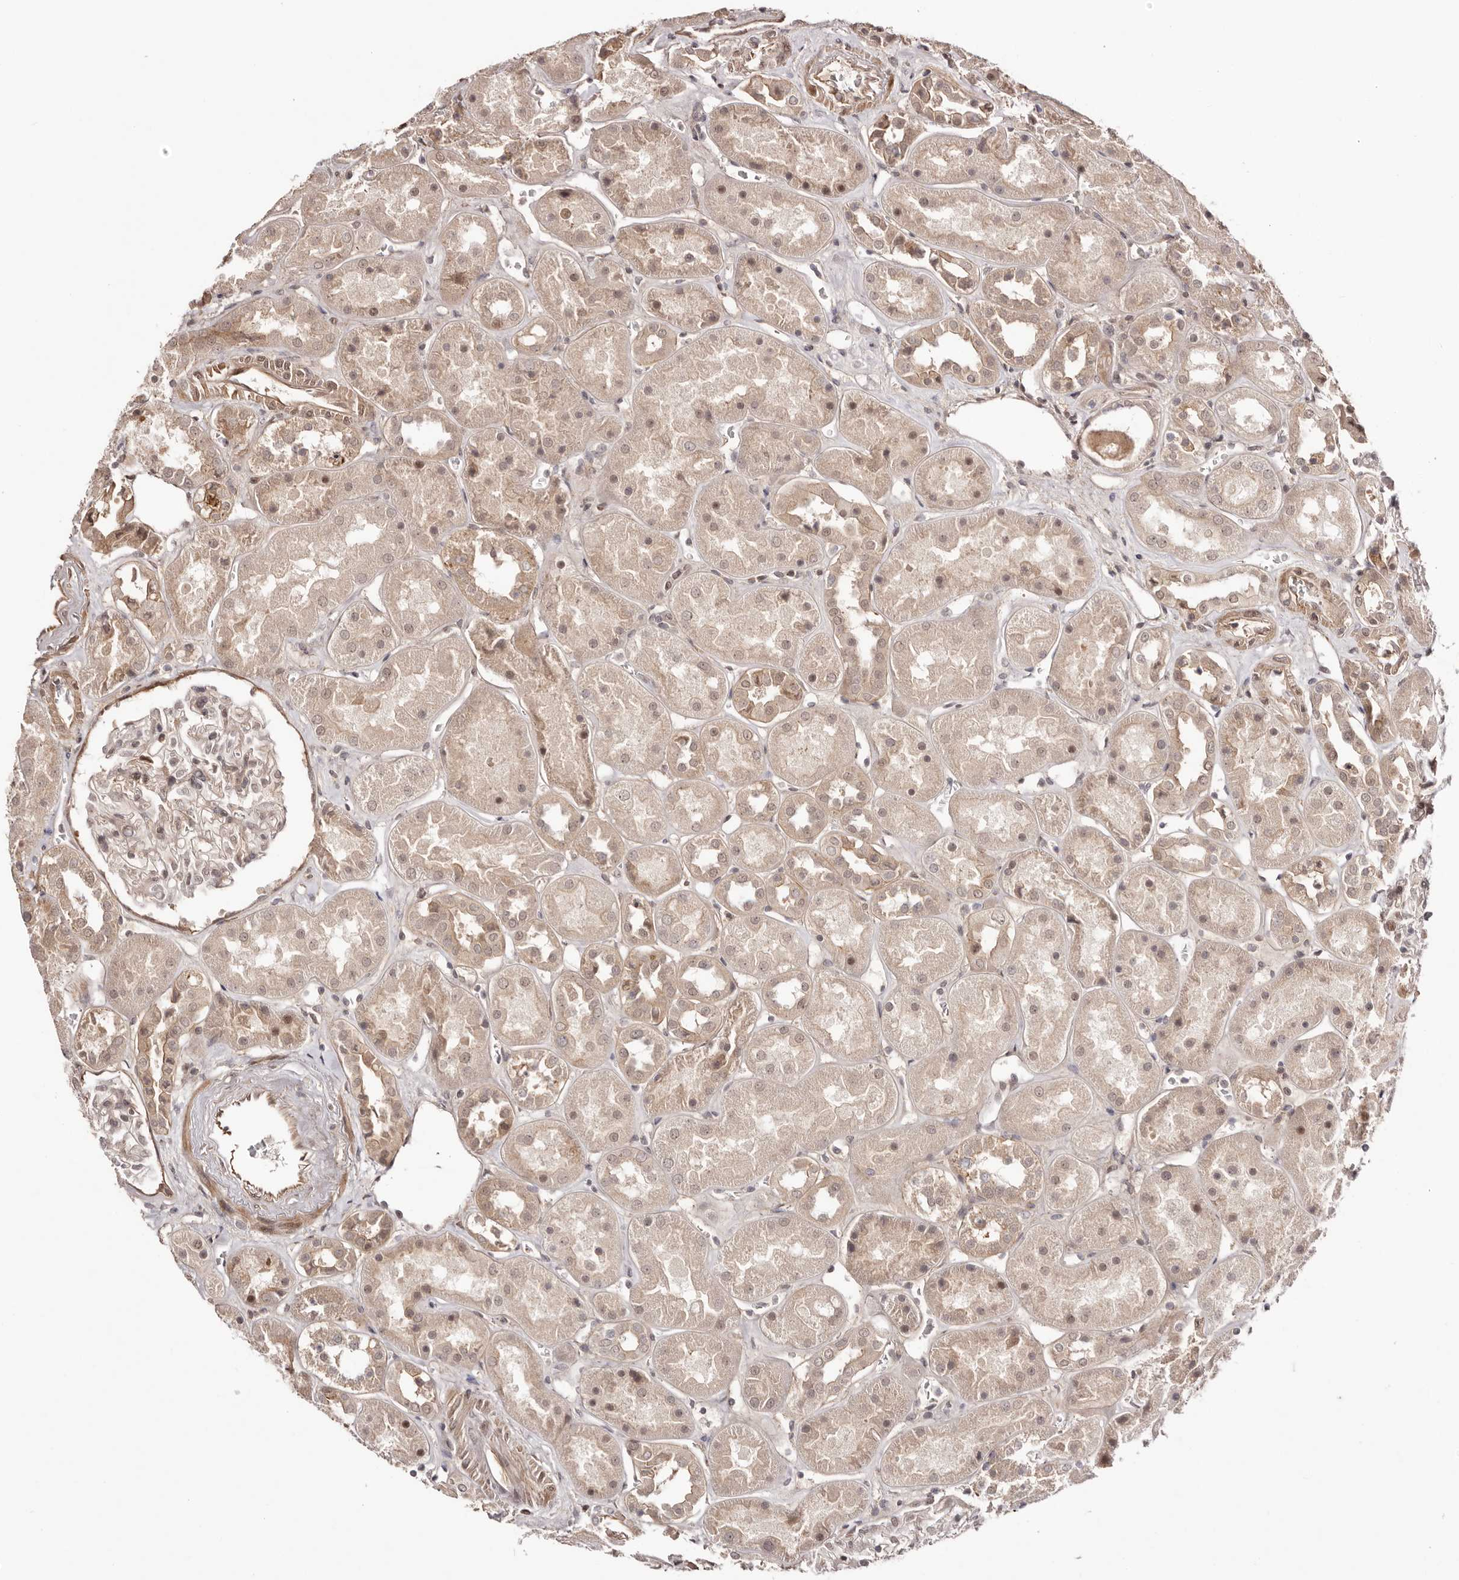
{"staining": {"intensity": "weak", "quantity": ">75%", "location": "cytoplasmic/membranous"}, "tissue": "kidney", "cell_type": "Cells in glomeruli", "image_type": "normal", "snomed": [{"axis": "morphology", "description": "Normal tissue, NOS"}, {"axis": "topography", "description": "Kidney"}], "caption": "Kidney was stained to show a protein in brown. There is low levels of weak cytoplasmic/membranous positivity in about >75% of cells in glomeruli. Nuclei are stained in blue.", "gene": "EGR3", "patient": {"sex": "male", "age": 70}}